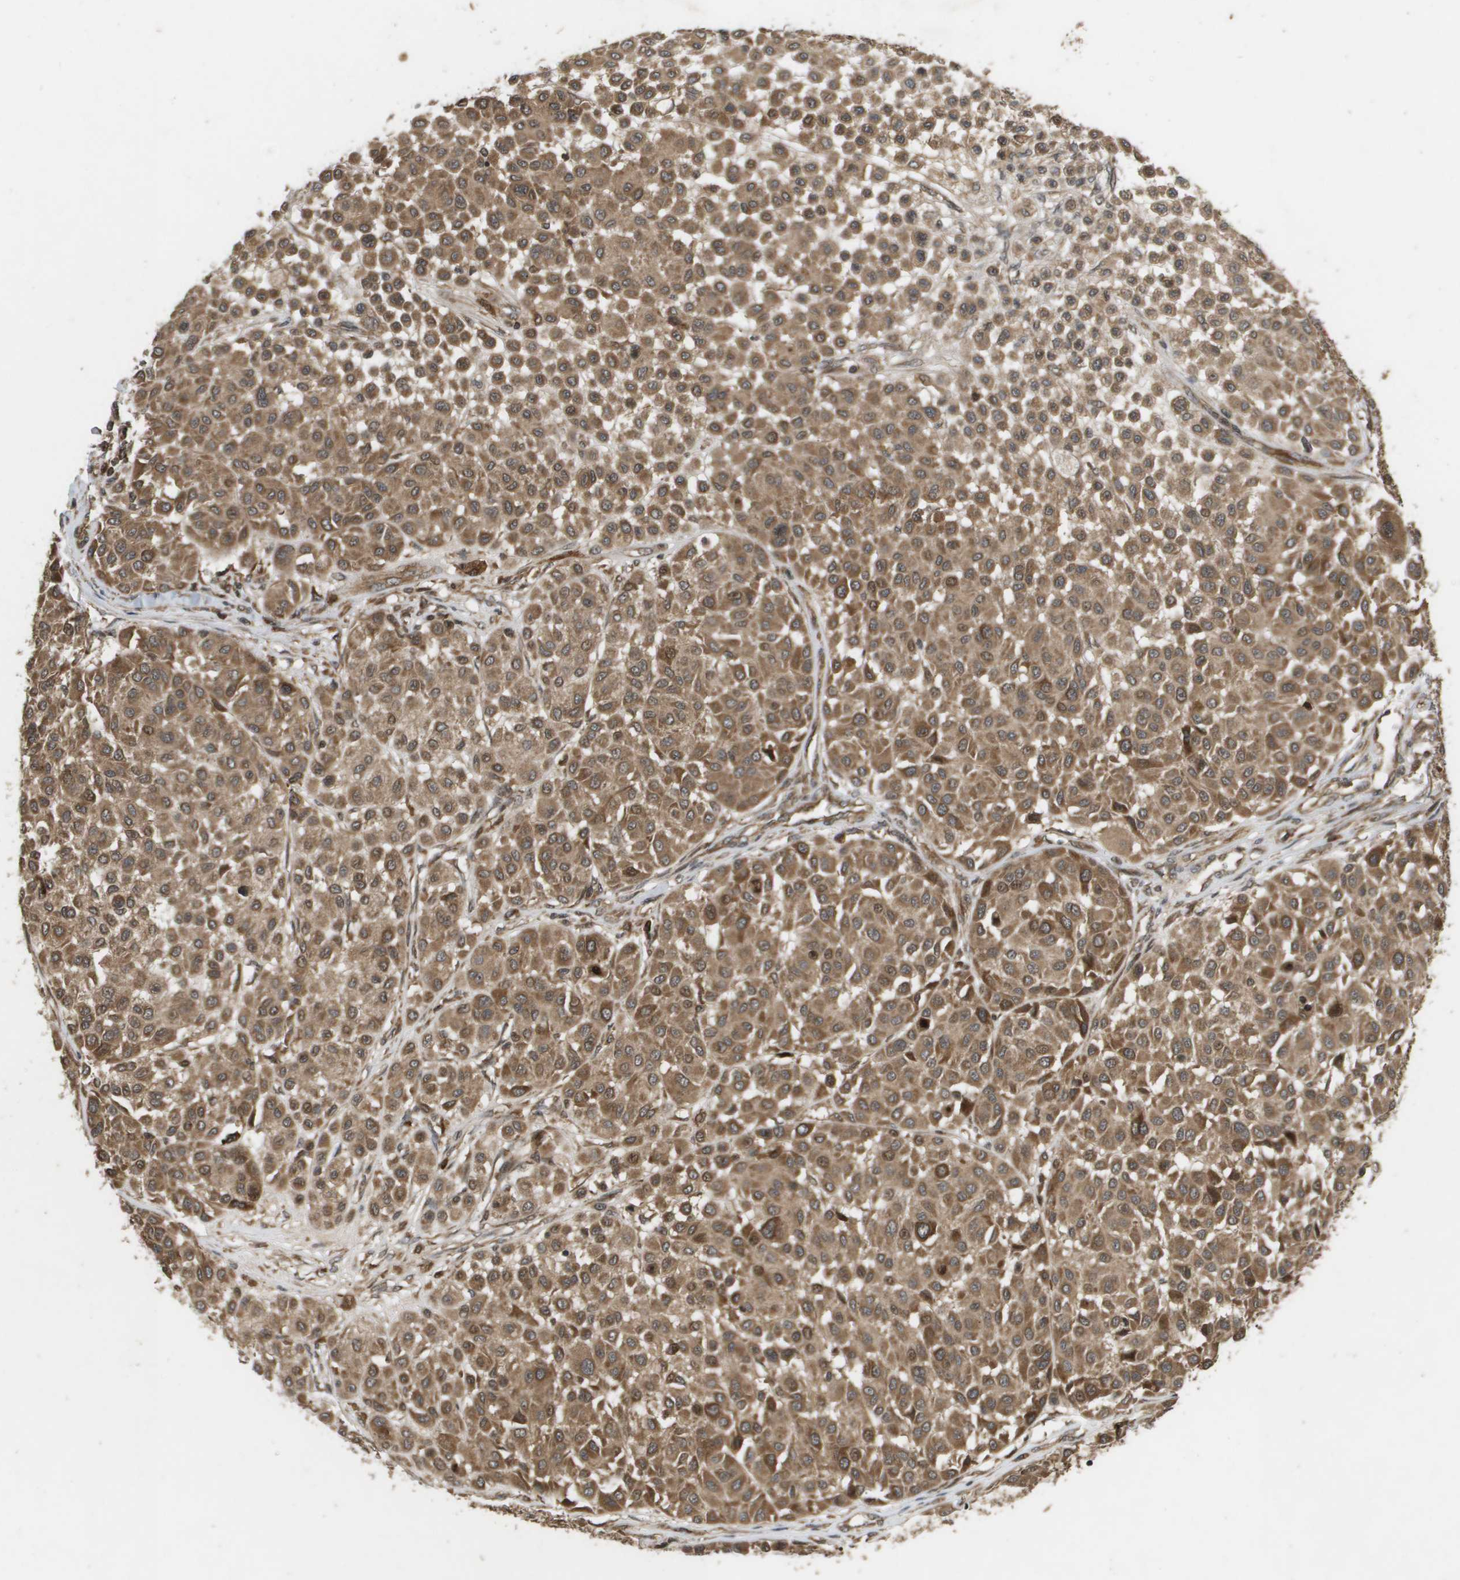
{"staining": {"intensity": "moderate", "quantity": ">75%", "location": "cytoplasmic/membranous"}, "tissue": "melanoma", "cell_type": "Tumor cells", "image_type": "cancer", "snomed": [{"axis": "morphology", "description": "Malignant melanoma, Metastatic site"}, {"axis": "topography", "description": "Soft tissue"}], "caption": "Immunohistochemical staining of human malignant melanoma (metastatic site) exhibits moderate cytoplasmic/membranous protein staining in approximately >75% of tumor cells.", "gene": "KIF11", "patient": {"sex": "male", "age": 41}}